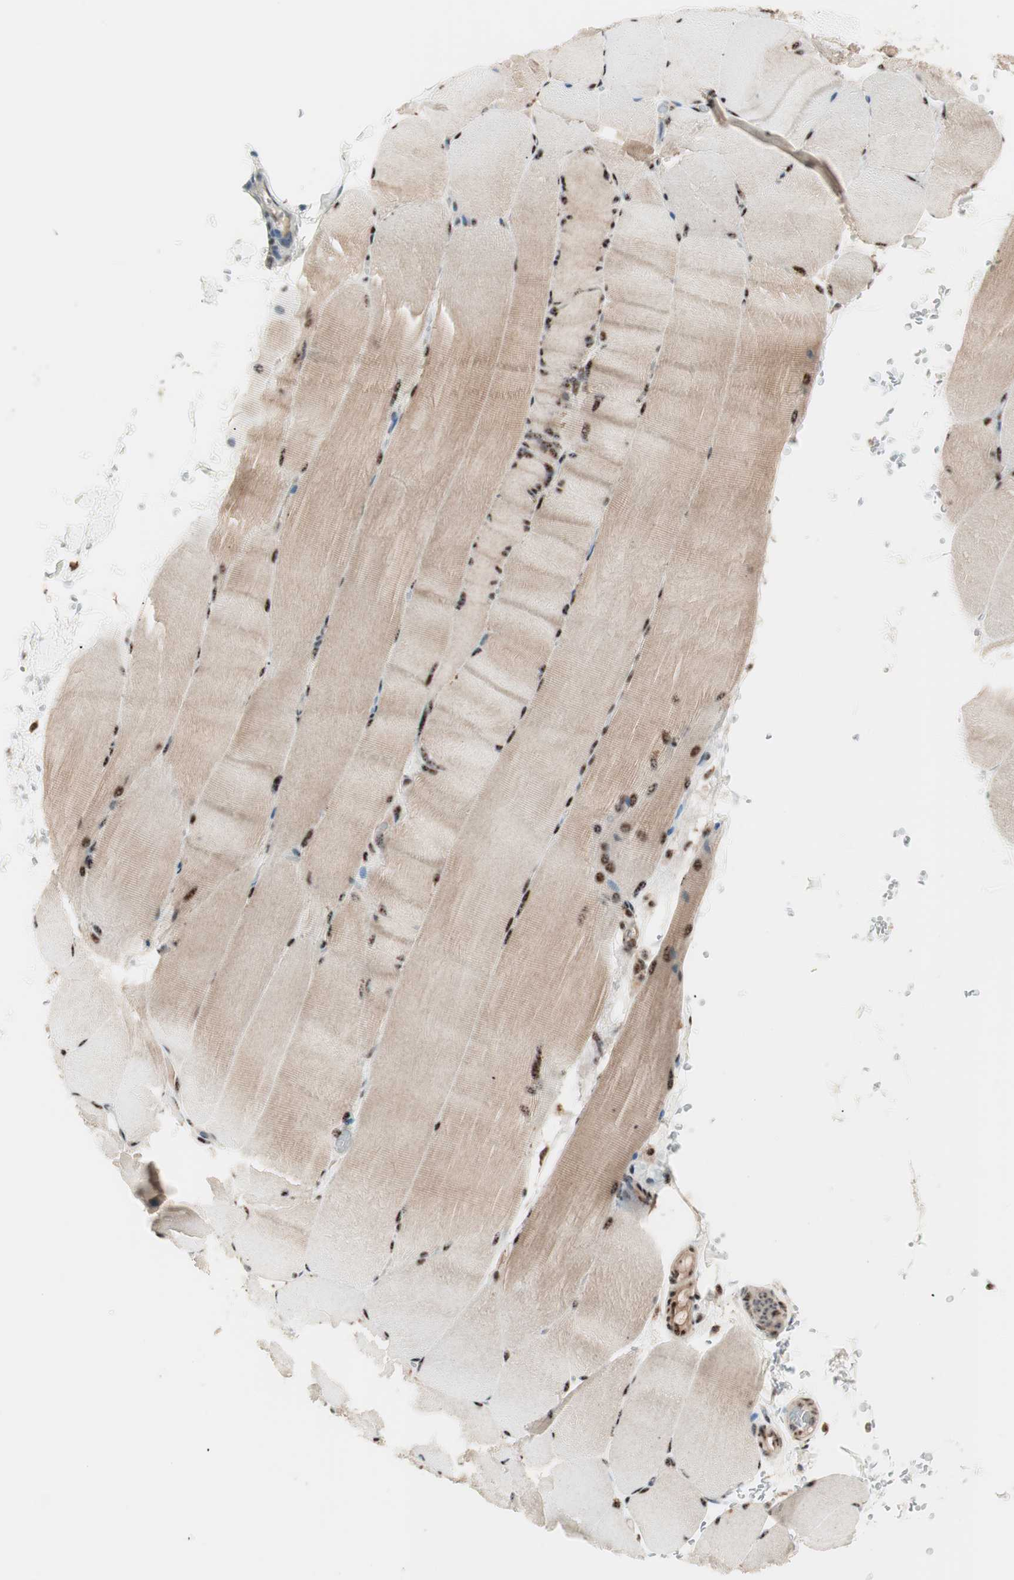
{"staining": {"intensity": "moderate", "quantity": ">75%", "location": "cytoplasmic/membranous,nuclear"}, "tissue": "skeletal muscle", "cell_type": "Myocytes", "image_type": "normal", "snomed": [{"axis": "morphology", "description": "Normal tissue, NOS"}, {"axis": "topography", "description": "Skeletal muscle"}, {"axis": "topography", "description": "Parathyroid gland"}], "caption": "IHC (DAB (3,3'-diaminobenzidine)) staining of unremarkable human skeletal muscle displays moderate cytoplasmic/membranous,nuclear protein positivity in about >75% of myocytes.", "gene": "NR5A2", "patient": {"sex": "female", "age": 37}}